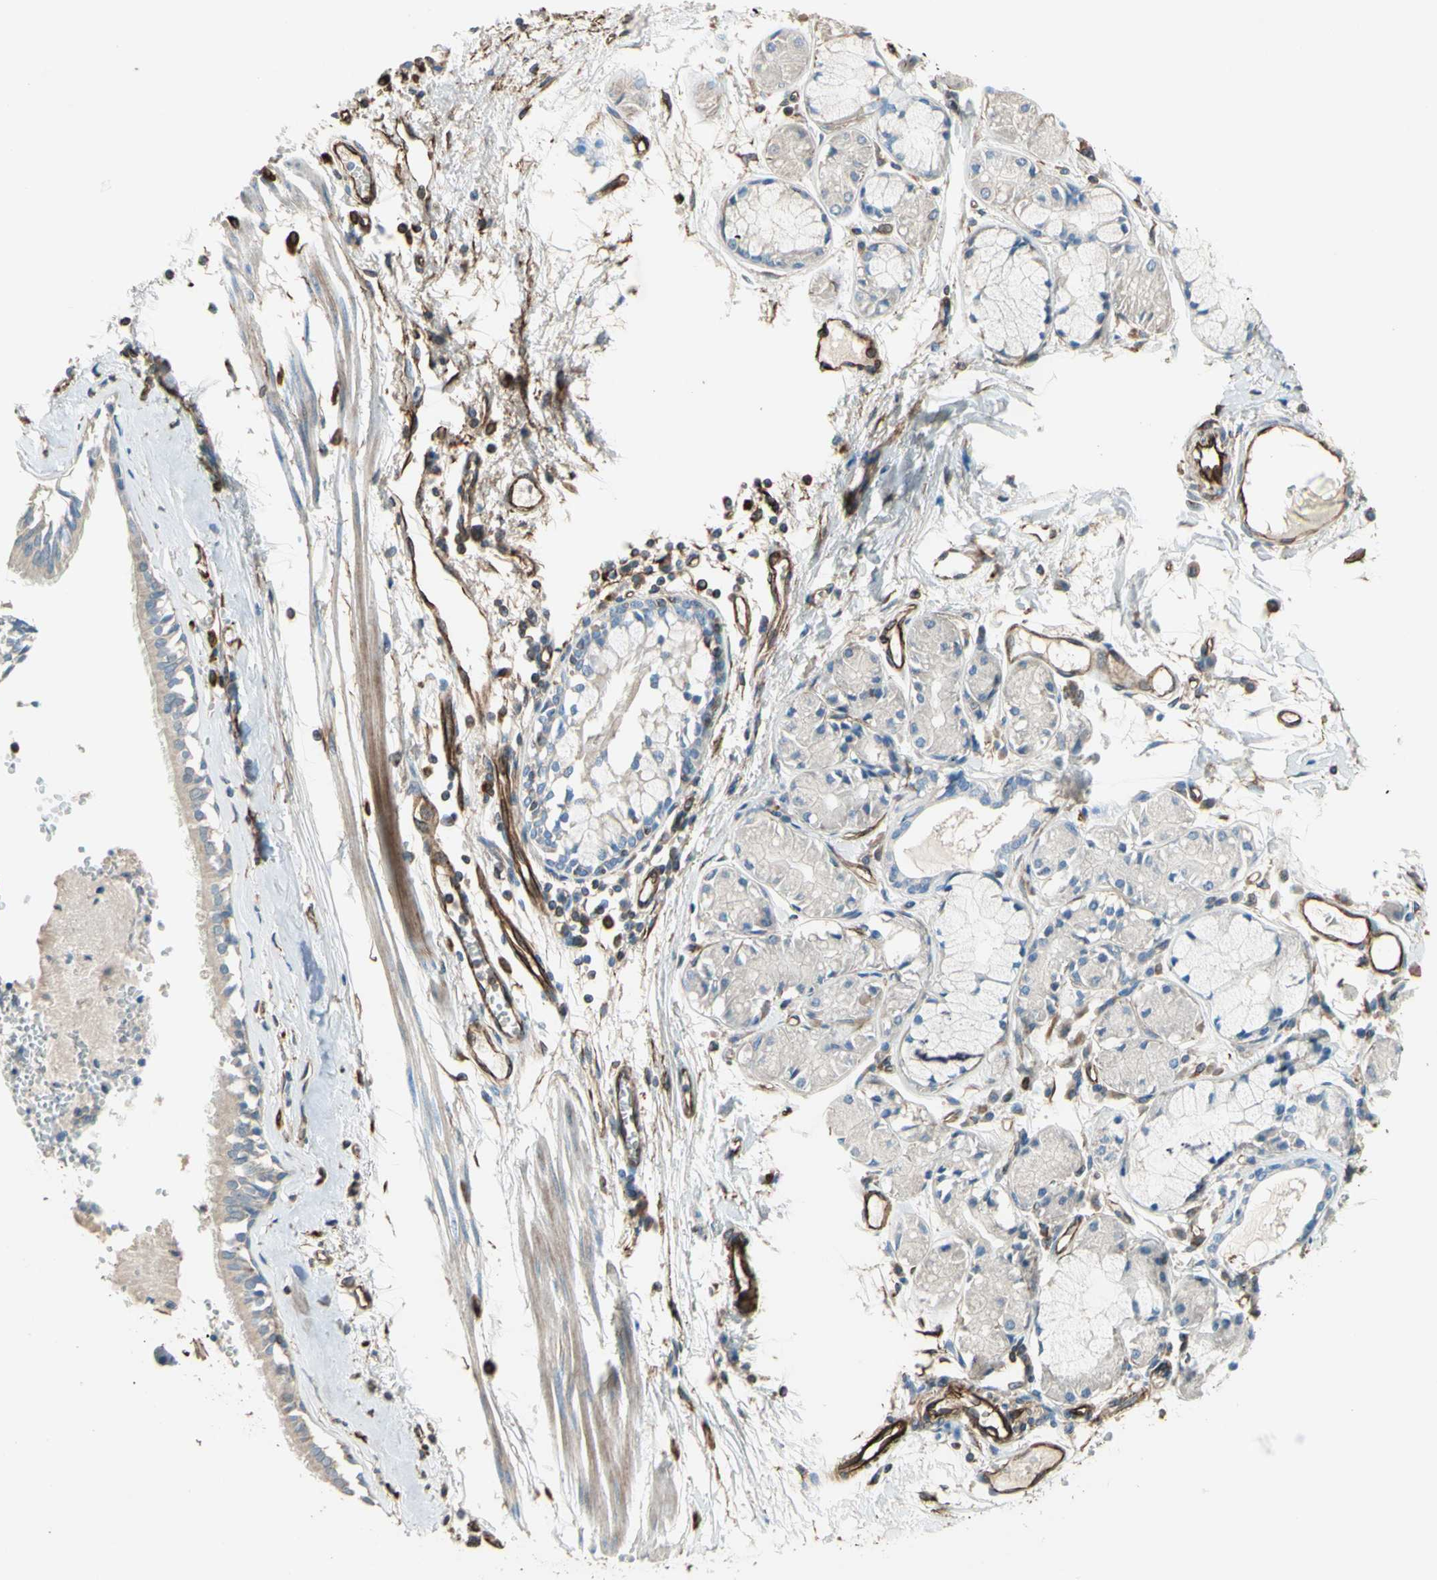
{"staining": {"intensity": "weak", "quantity": ">75%", "location": "cytoplasmic/membranous"}, "tissue": "bronchus", "cell_type": "Respiratory epithelial cells", "image_type": "normal", "snomed": [{"axis": "morphology", "description": "Normal tissue, NOS"}, {"axis": "topography", "description": "Bronchus"}, {"axis": "topography", "description": "Lung"}], "caption": "Immunohistochemistry (IHC) image of benign human bronchus stained for a protein (brown), which demonstrates low levels of weak cytoplasmic/membranous staining in about >75% of respiratory epithelial cells.", "gene": "TRAF2", "patient": {"sex": "female", "age": 56}}